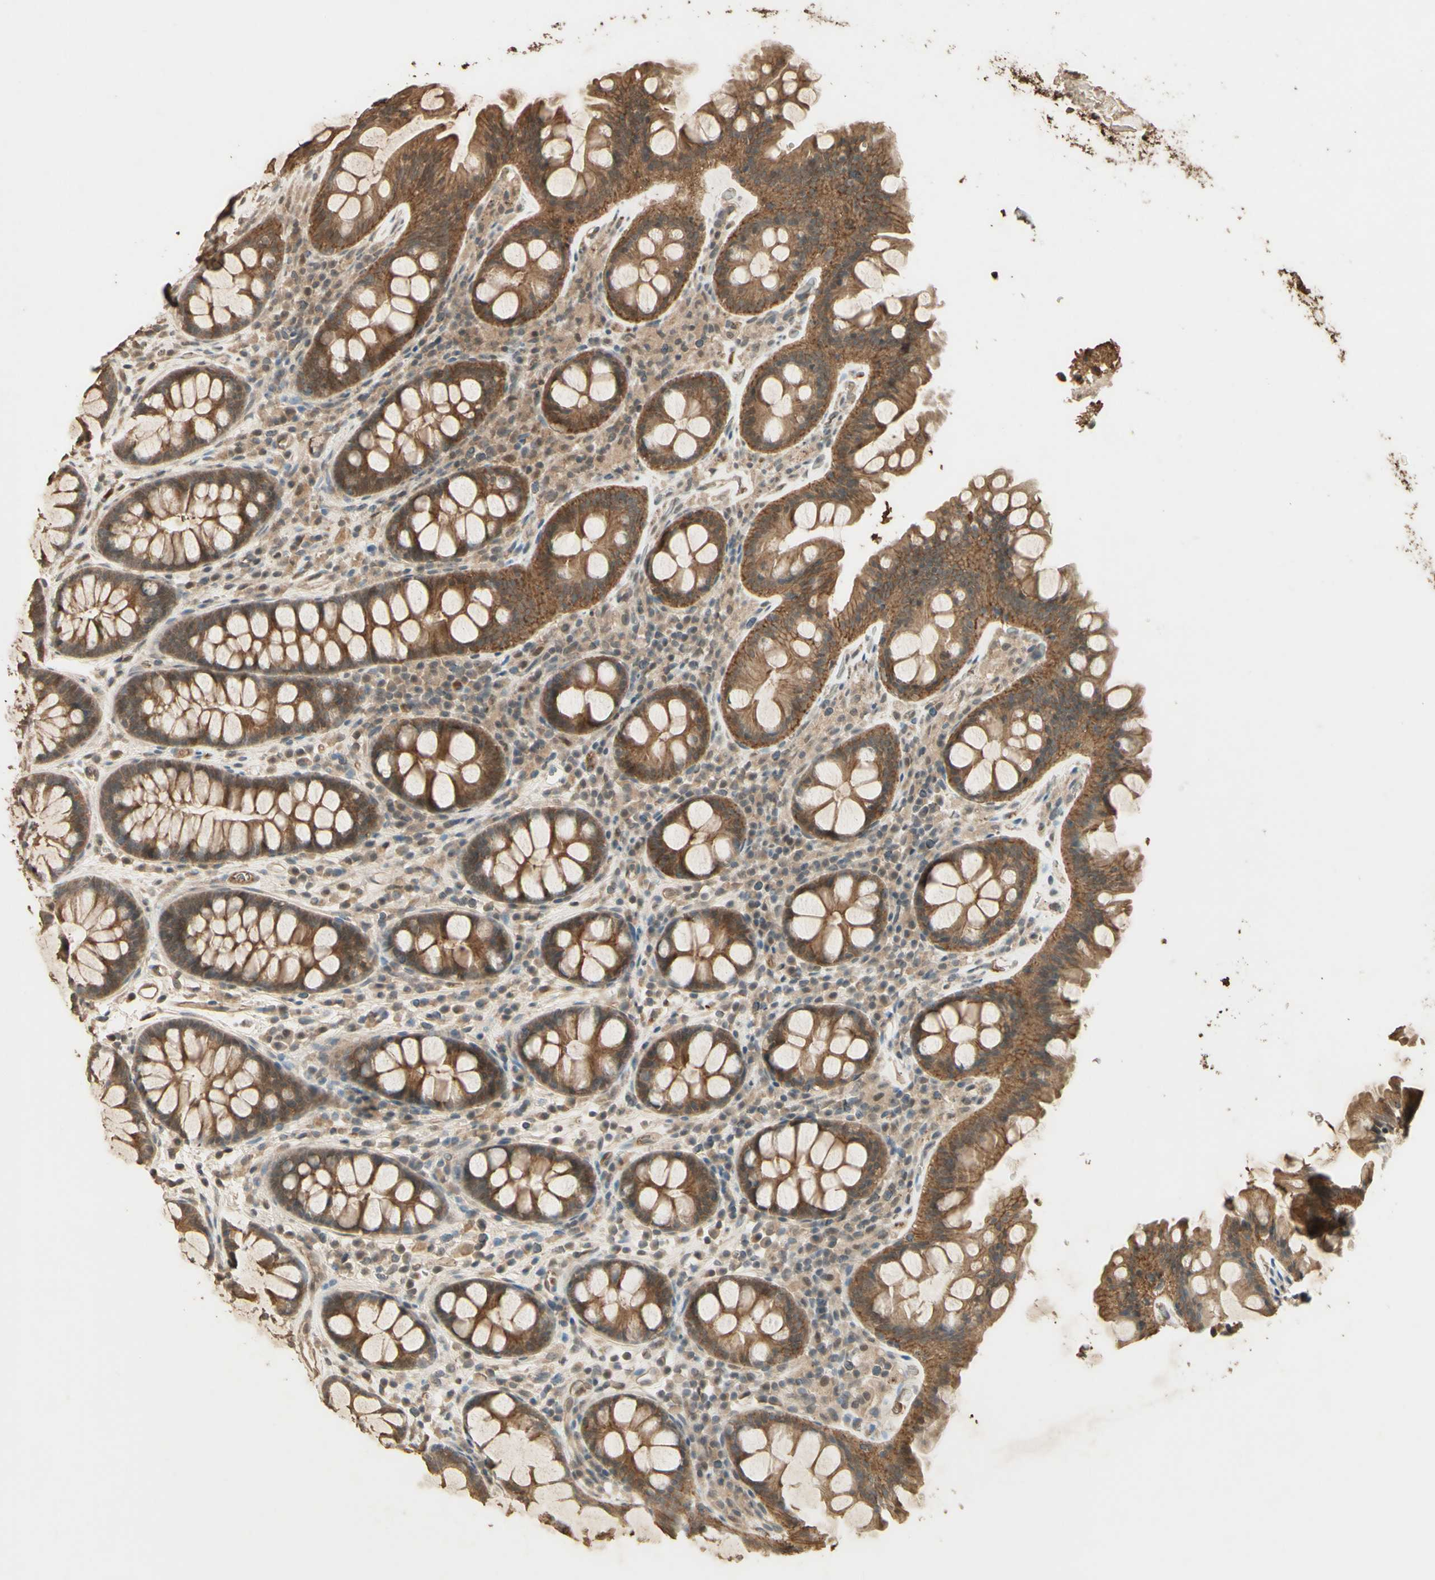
{"staining": {"intensity": "moderate", "quantity": ">75%", "location": "cytoplasmic/membranous"}, "tissue": "colon", "cell_type": "Endothelial cells", "image_type": "normal", "snomed": [{"axis": "morphology", "description": "Normal tissue, NOS"}, {"axis": "topography", "description": "Colon"}], "caption": "Immunohistochemical staining of normal human colon reveals medium levels of moderate cytoplasmic/membranous expression in approximately >75% of endothelial cells.", "gene": "SMAD9", "patient": {"sex": "female", "age": 80}}